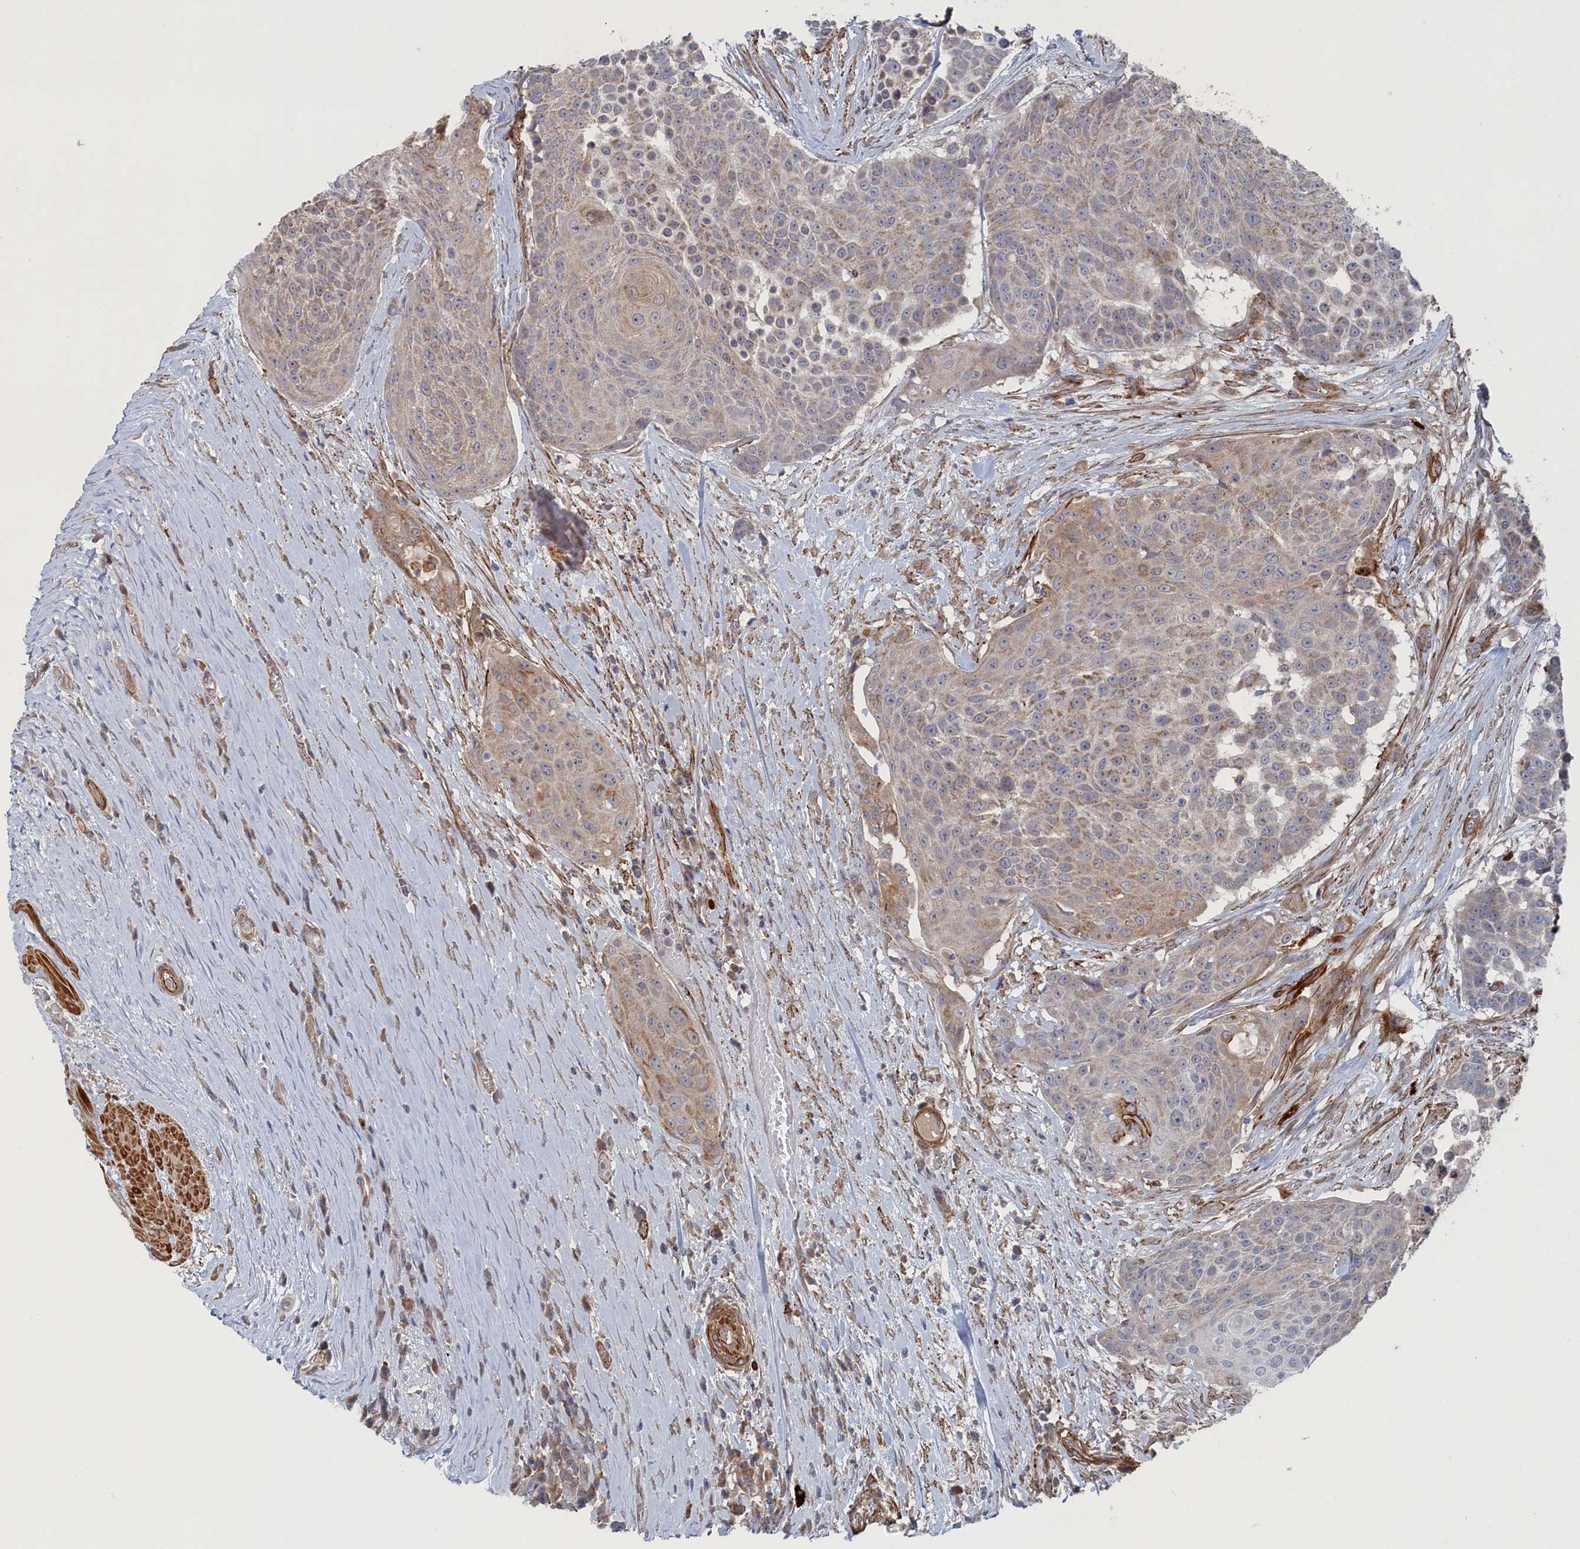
{"staining": {"intensity": "weak", "quantity": "25%-75%", "location": "cytoplasmic/membranous"}, "tissue": "urothelial cancer", "cell_type": "Tumor cells", "image_type": "cancer", "snomed": [{"axis": "morphology", "description": "Urothelial carcinoma, High grade"}, {"axis": "topography", "description": "Urinary bladder"}], "caption": "Urothelial cancer stained with DAB immunohistochemistry displays low levels of weak cytoplasmic/membranous positivity in approximately 25%-75% of tumor cells. Using DAB (3,3'-diaminobenzidine) (brown) and hematoxylin (blue) stains, captured at high magnification using brightfield microscopy.", "gene": "FILIP1L", "patient": {"sex": "female", "age": 63}}